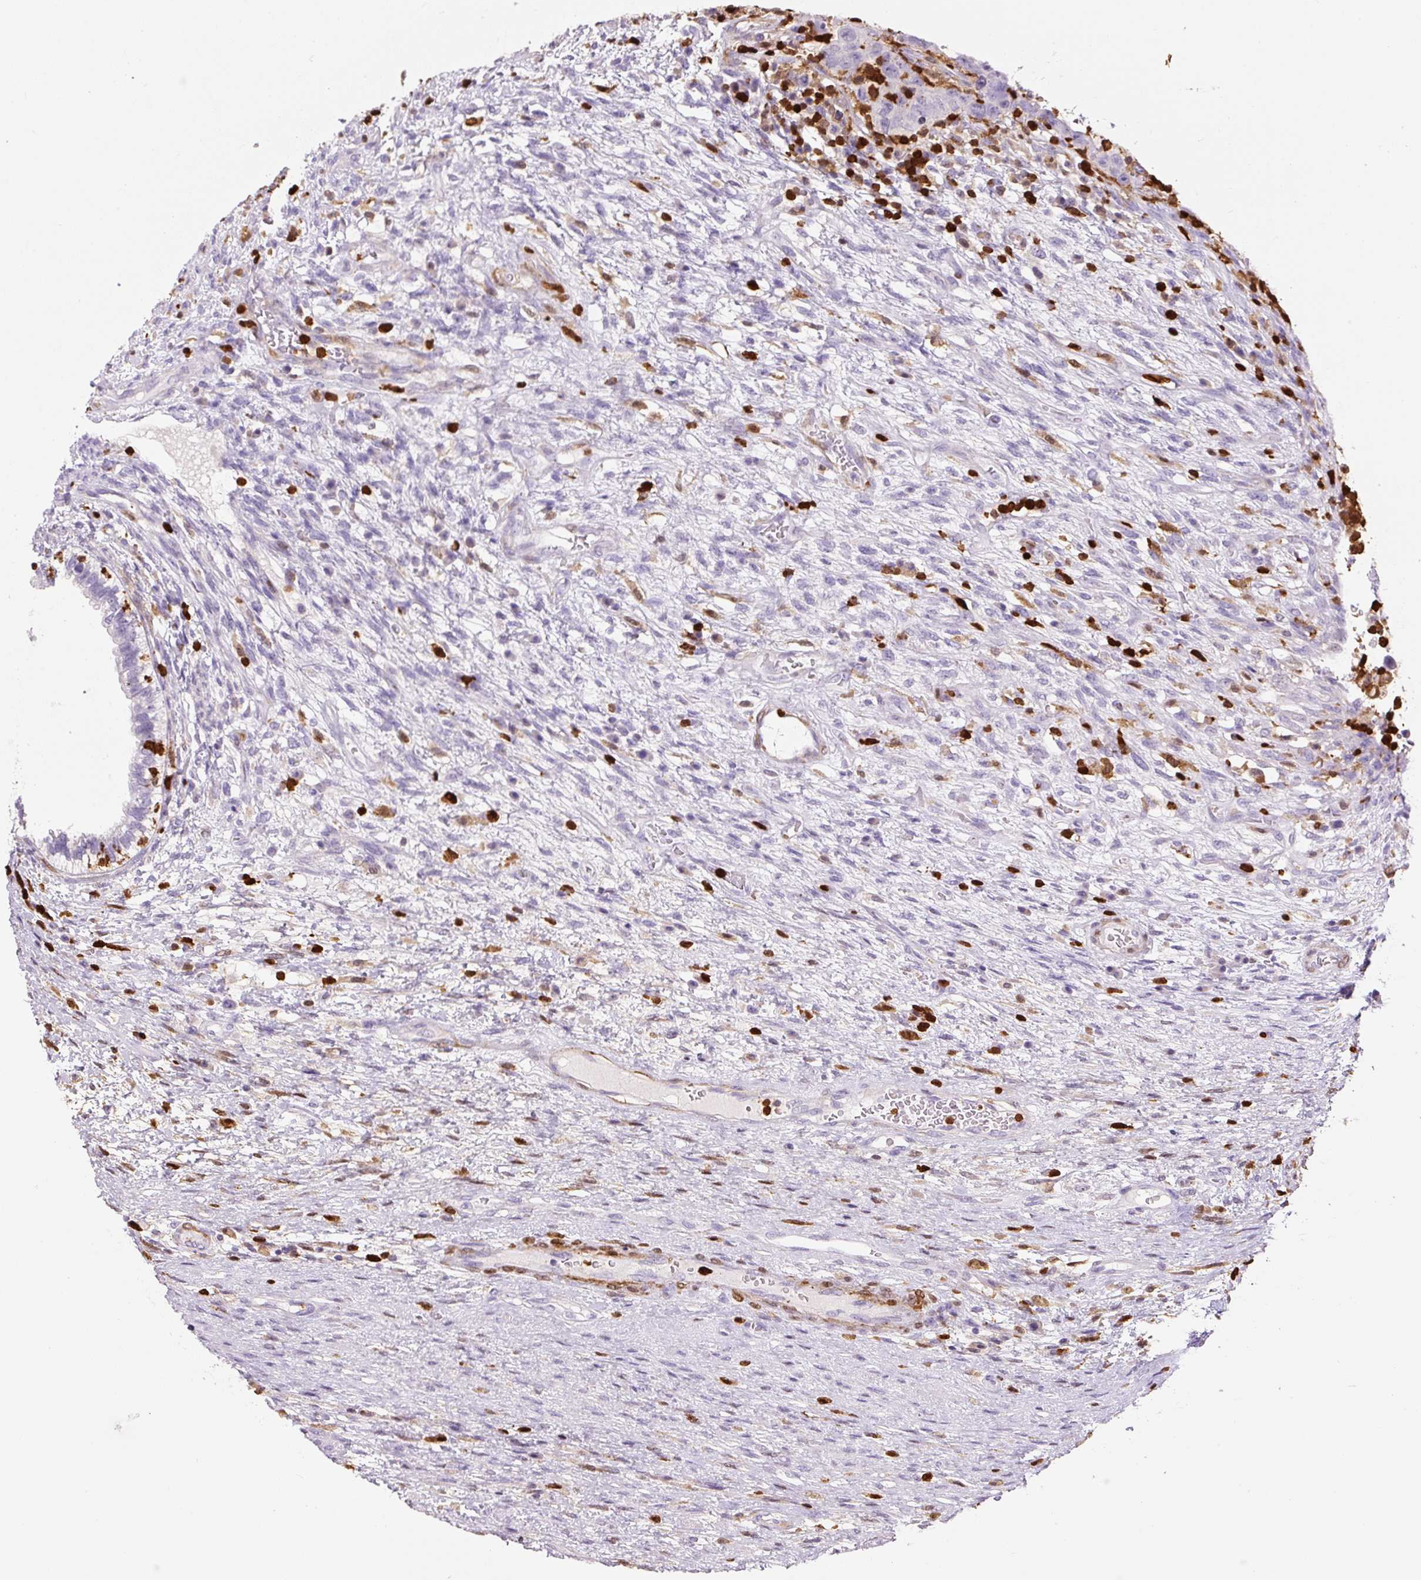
{"staining": {"intensity": "negative", "quantity": "none", "location": "none"}, "tissue": "testis cancer", "cell_type": "Tumor cells", "image_type": "cancer", "snomed": [{"axis": "morphology", "description": "Carcinoma, Embryonal, NOS"}, {"axis": "topography", "description": "Testis"}], "caption": "An image of testis embryonal carcinoma stained for a protein displays no brown staining in tumor cells.", "gene": "S100A4", "patient": {"sex": "male", "age": 26}}